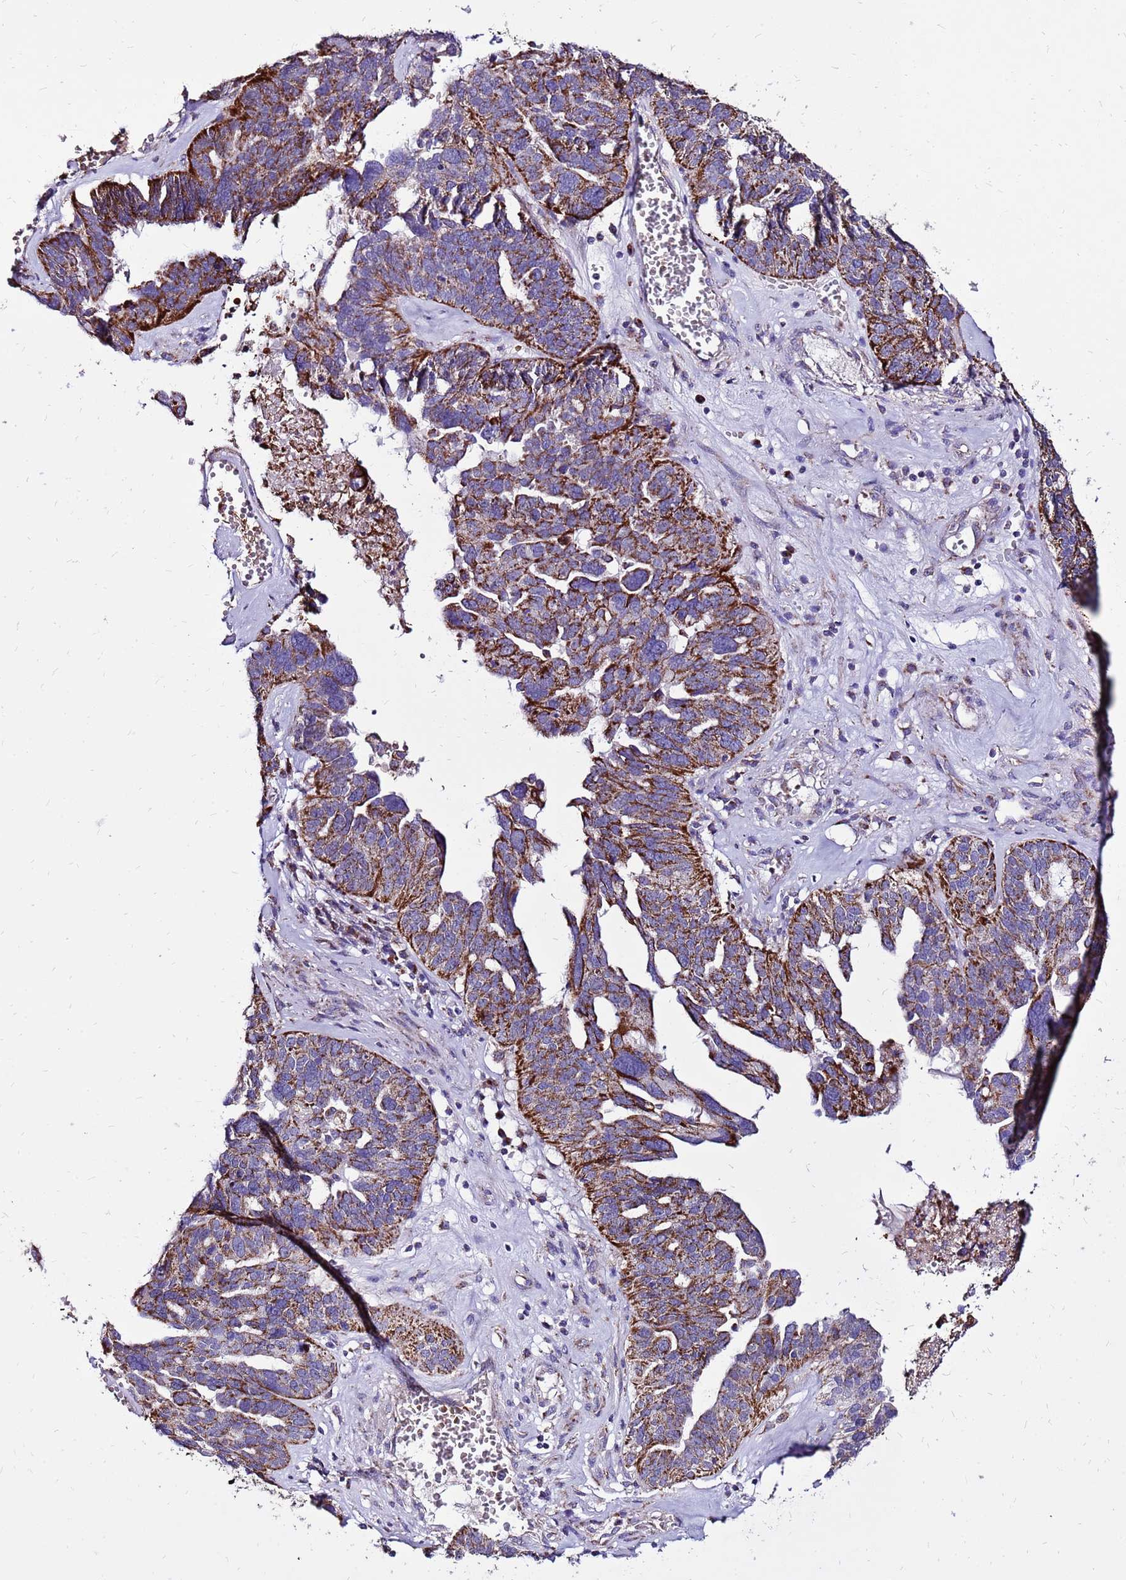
{"staining": {"intensity": "strong", "quantity": ">75%", "location": "cytoplasmic/membranous"}, "tissue": "ovarian cancer", "cell_type": "Tumor cells", "image_type": "cancer", "snomed": [{"axis": "morphology", "description": "Cystadenocarcinoma, serous, NOS"}, {"axis": "topography", "description": "Ovary"}], "caption": "Human ovarian cancer stained with a protein marker displays strong staining in tumor cells.", "gene": "SPSB3", "patient": {"sex": "female", "age": 59}}